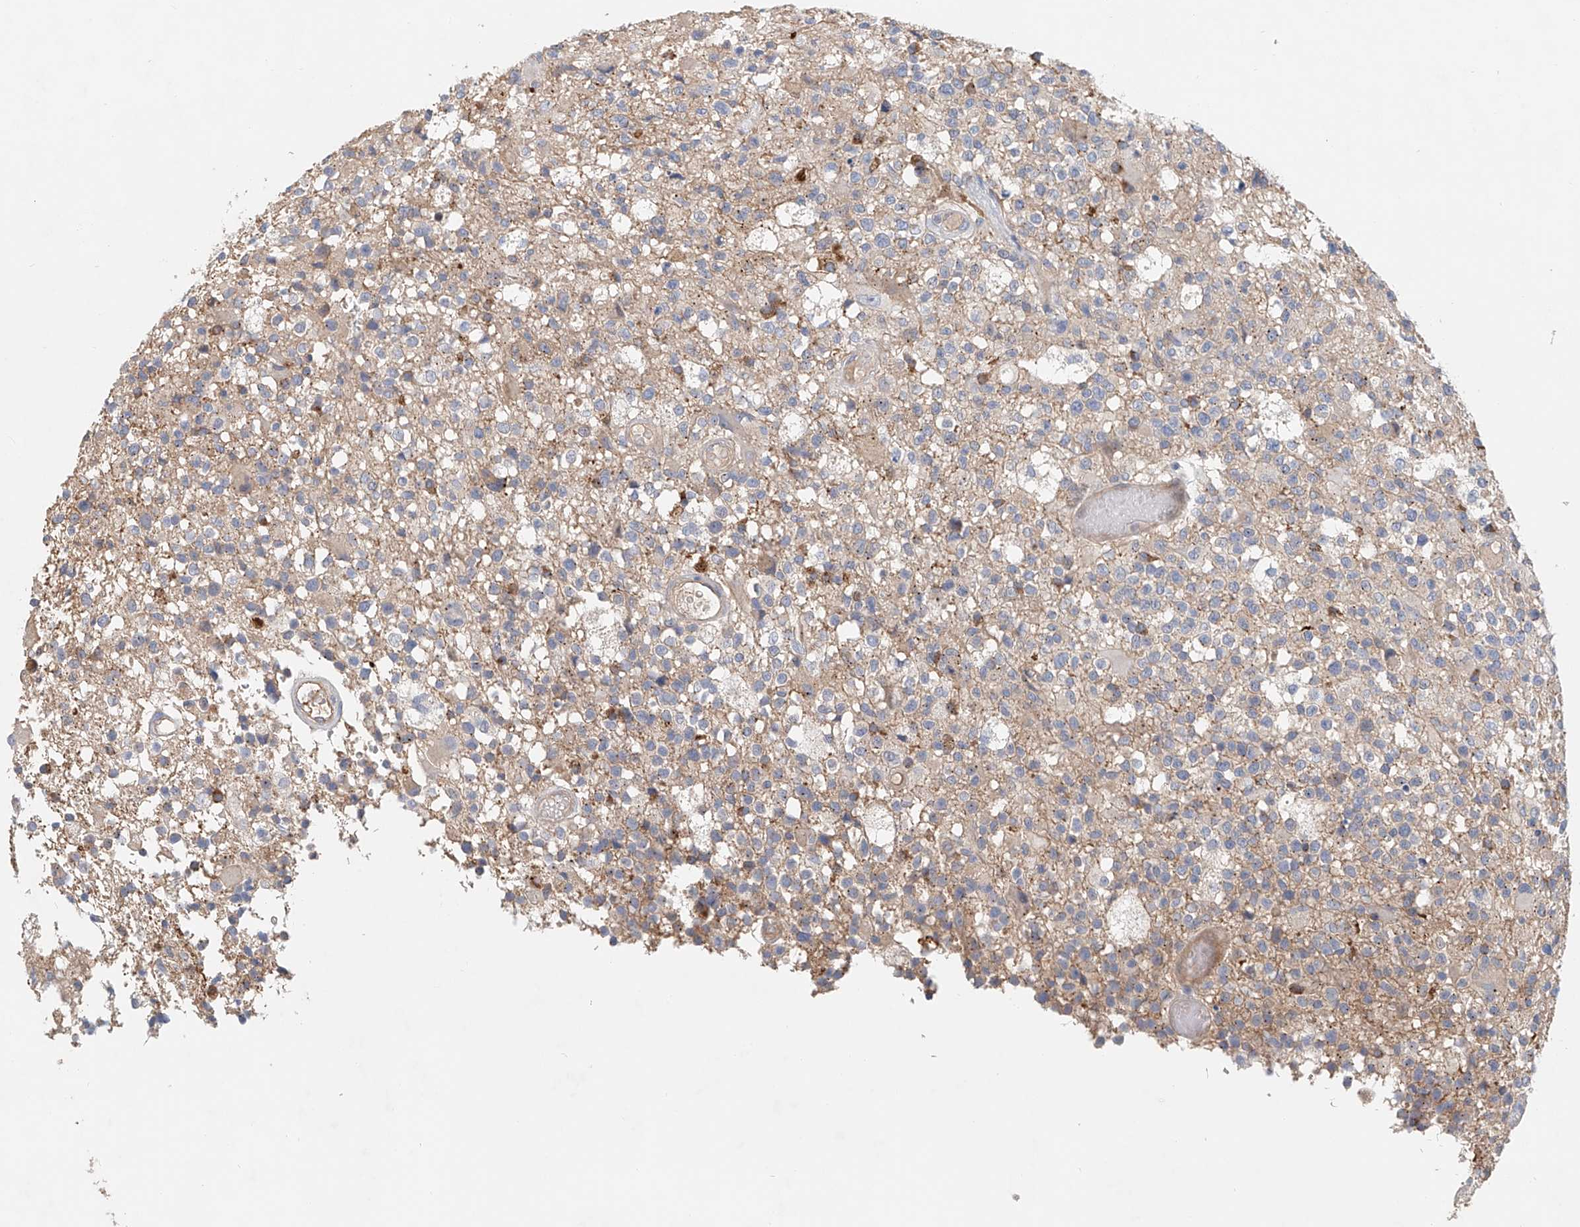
{"staining": {"intensity": "weak", "quantity": "25%-75%", "location": "cytoplasmic/membranous"}, "tissue": "glioma", "cell_type": "Tumor cells", "image_type": "cancer", "snomed": [{"axis": "morphology", "description": "Glioma, malignant, High grade"}, {"axis": "morphology", "description": "Glioblastoma, NOS"}, {"axis": "topography", "description": "Brain"}], "caption": "Human high-grade glioma (malignant) stained with a protein marker exhibits weak staining in tumor cells.", "gene": "FRYL", "patient": {"sex": "male", "age": 60}}